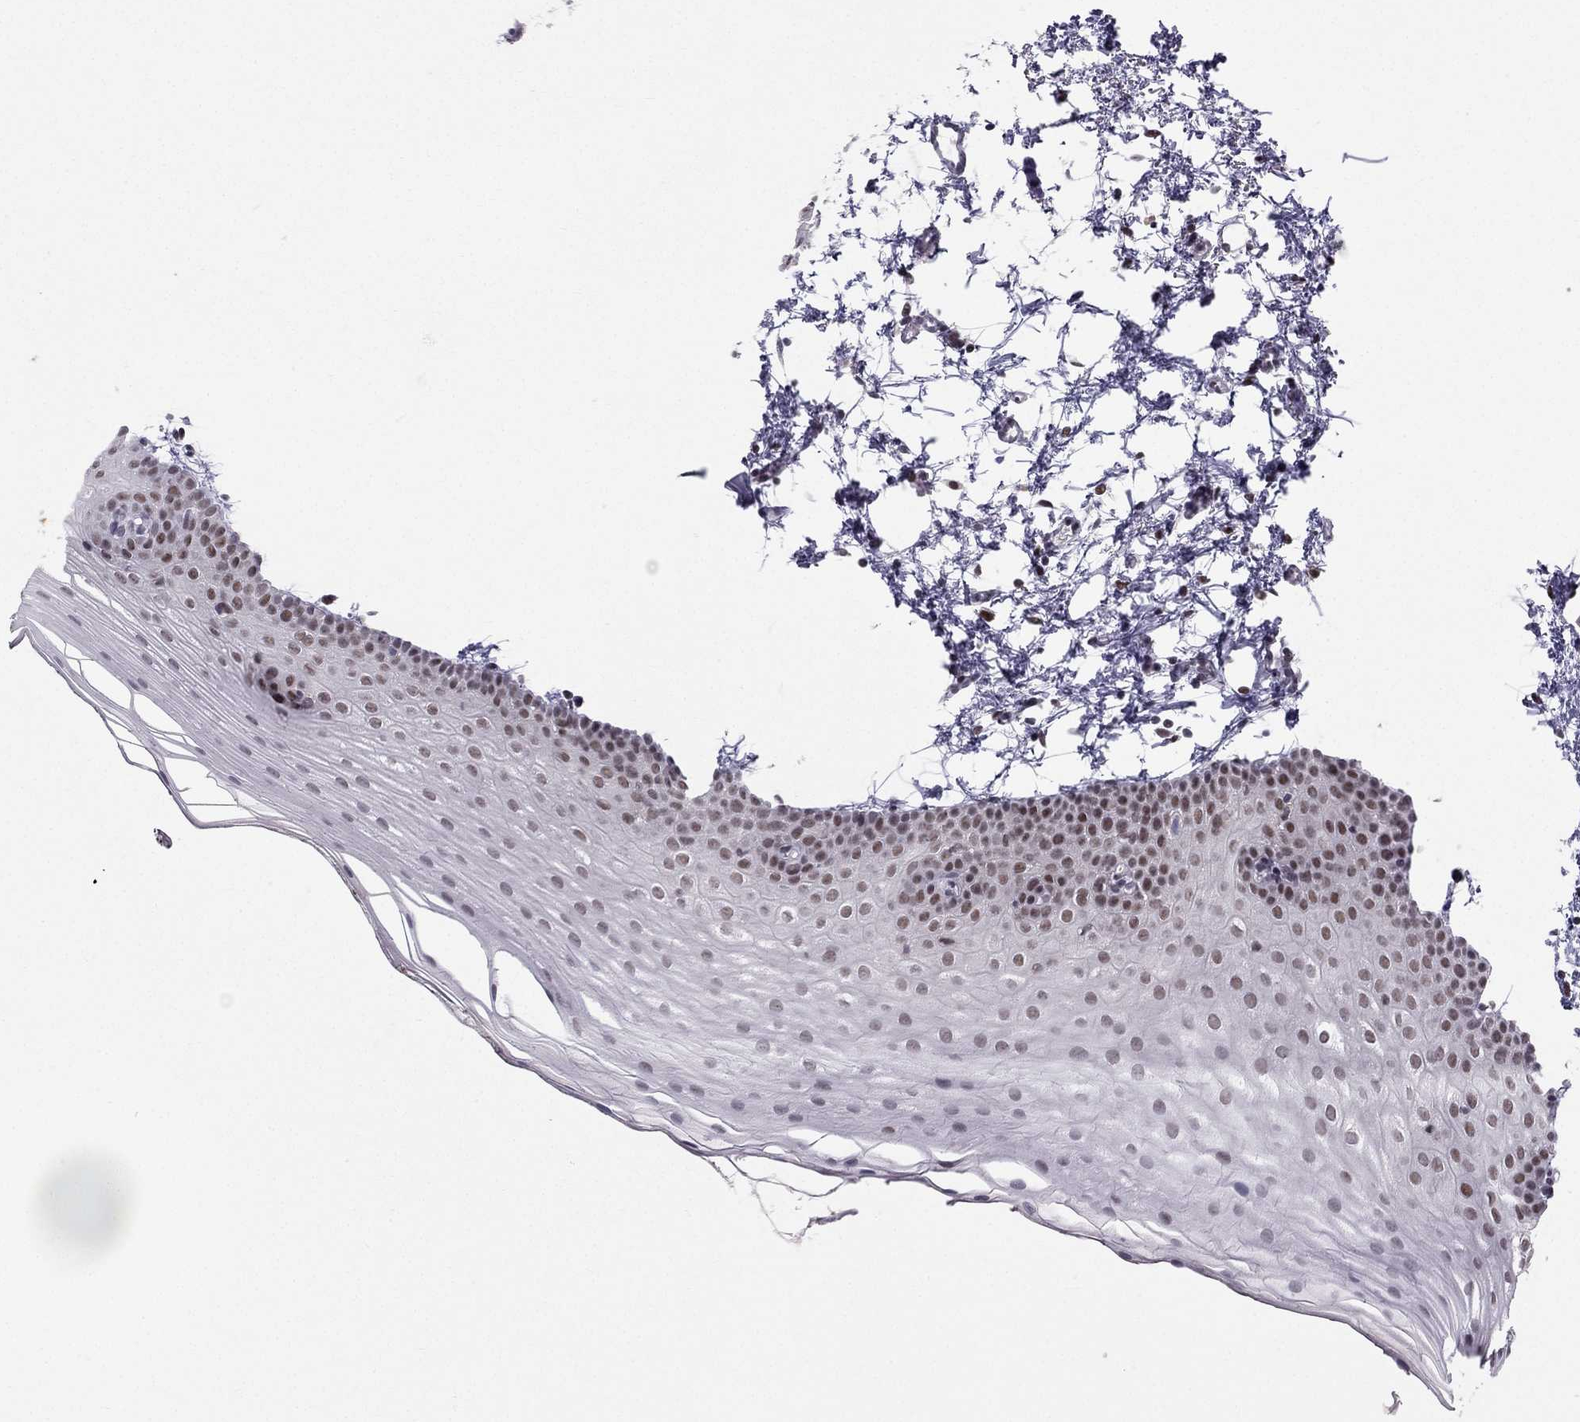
{"staining": {"intensity": "weak", "quantity": "25%-75%", "location": "nuclear"}, "tissue": "oral mucosa", "cell_type": "Squamous epithelial cells", "image_type": "normal", "snomed": [{"axis": "morphology", "description": "Normal tissue, NOS"}, {"axis": "topography", "description": "Oral tissue"}], "caption": "Weak nuclear protein staining is identified in about 25%-75% of squamous epithelial cells in oral mucosa. (DAB (3,3'-diaminobenzidine) IHC with brightfield microscopy, high magnification).", "gene": "RPRD2", "patient": {"sex": "female", "age": 57}}